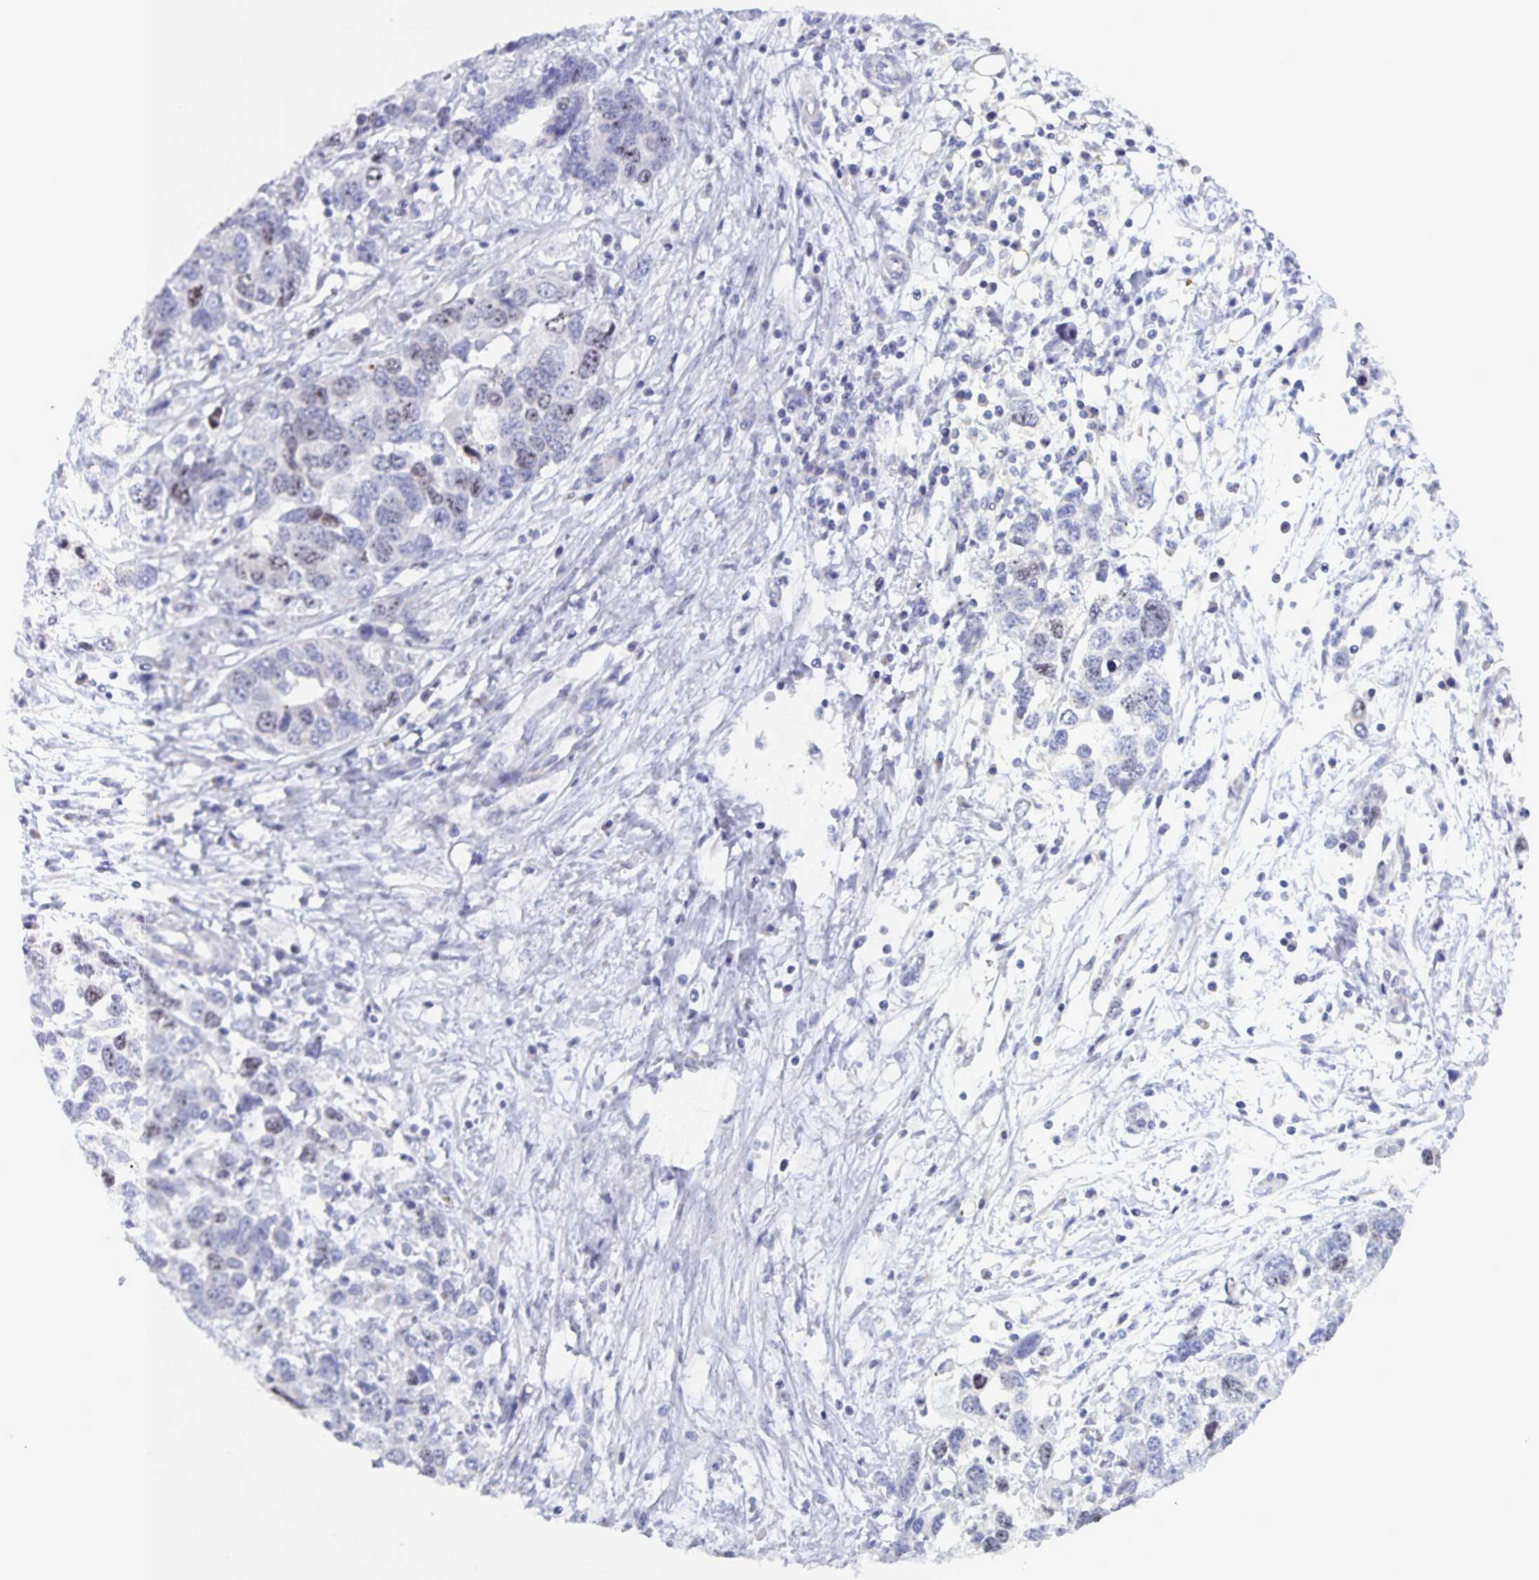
{"staining": {"intensity": "weak", "quantity": "<25%", "location": "nuclear"}, "tissue": "ovarian cancer", "cell_type": "Tumor cells", "image_type": "cancer", "snomed": [{"axis": "morphology", "description": "Cystadenocarcinoma, serous, NOS"}, {"axis": "topography", "description": "Ovary"}], "caption": "This is an immunohistochemistry (IHC) image of ovarian cancer (serous cystadenocarcinoma). There is no positivity in tumor cells.", "gene": "CENPH", "patient": {"sex": "female", "age": 76}}